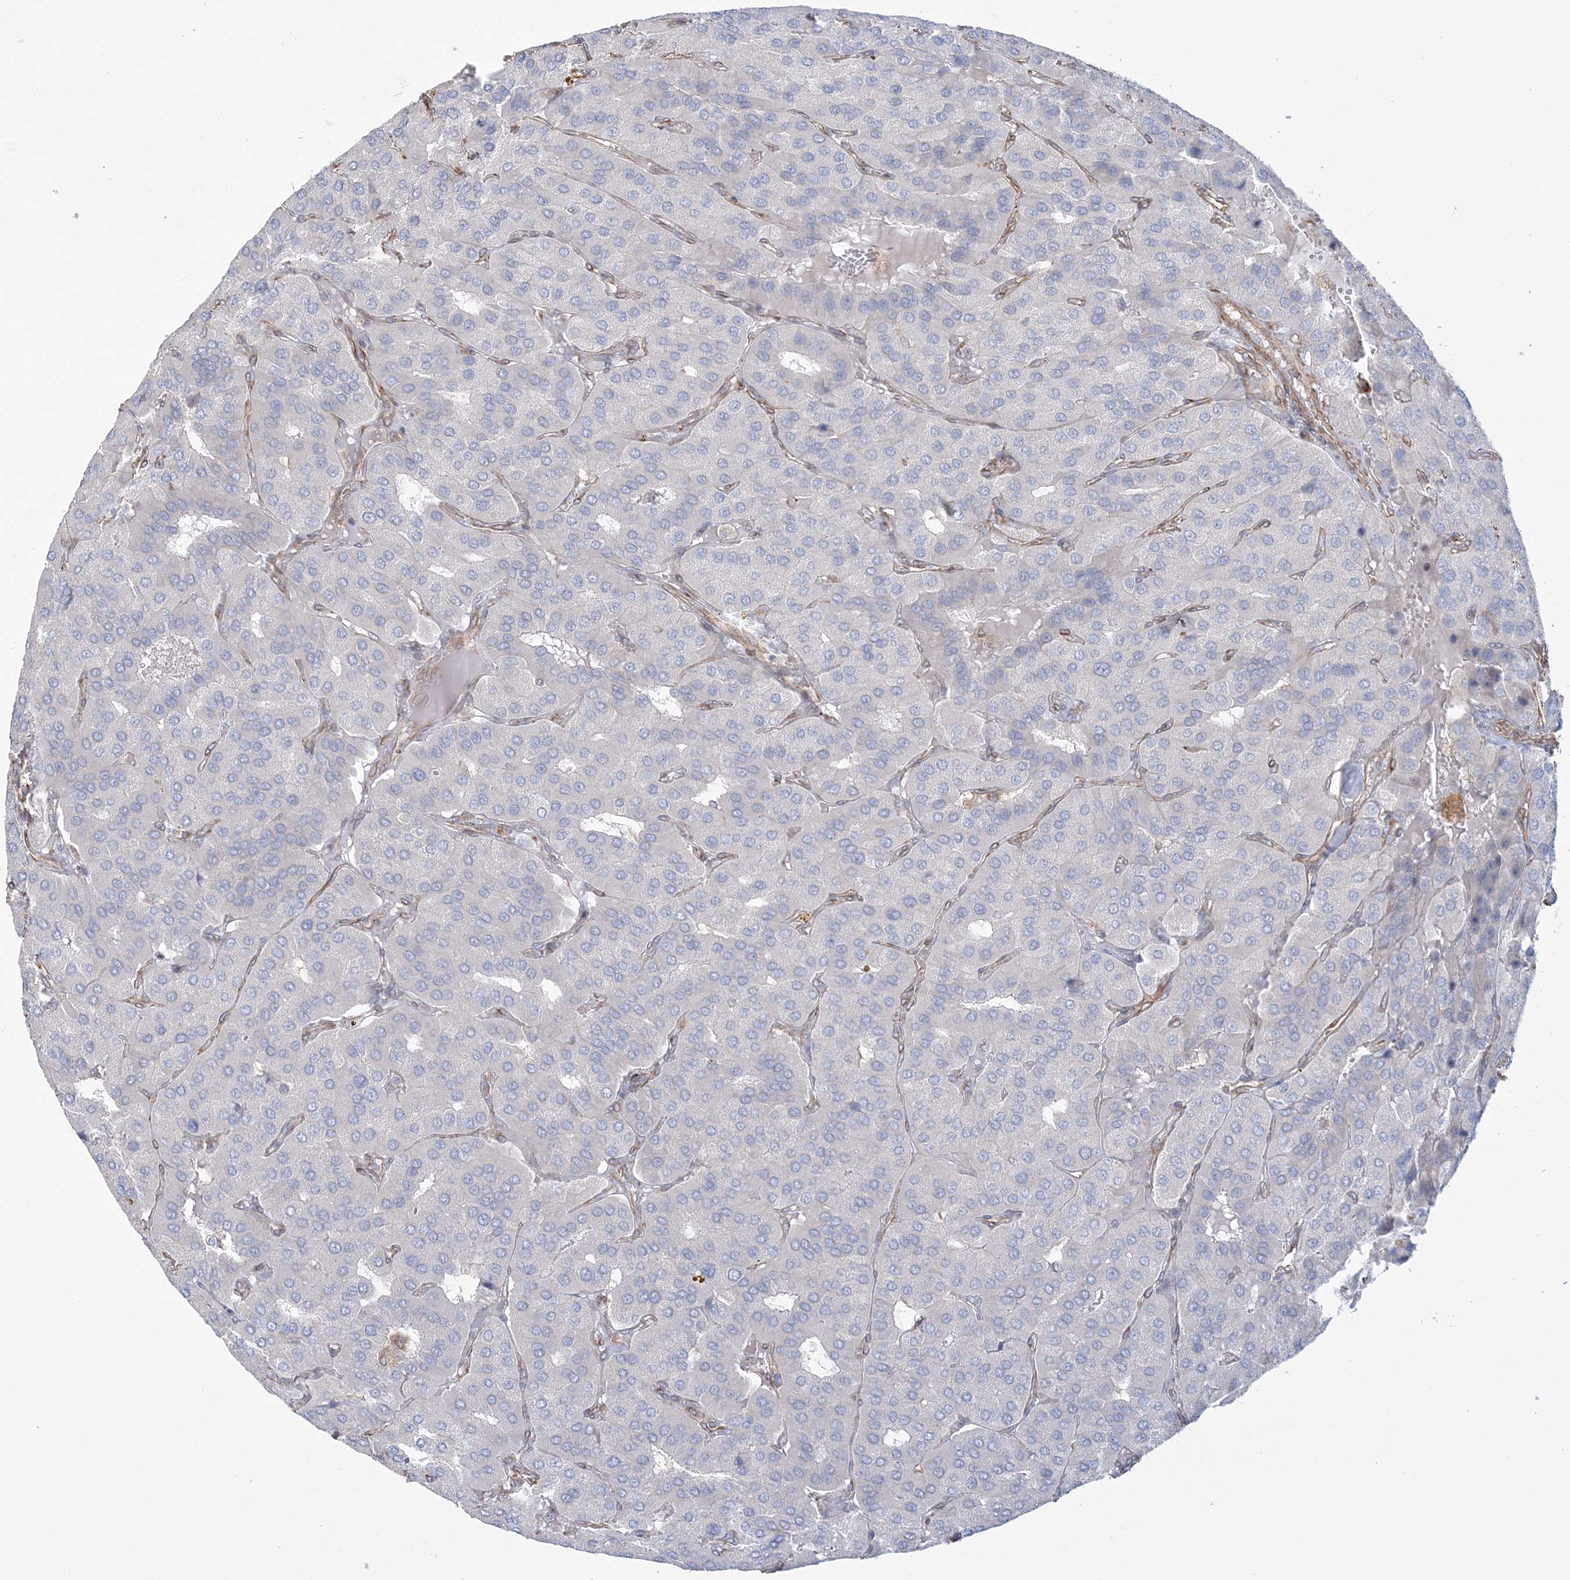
{"staining": {"intensity": "negative", "quantity": "none", "location": "none"}, "tissue": "parathyroid gland", "cell_type": "Glandular cells", "image_type": "normal", "snomed": [{"axis": "morphology", "description": "Normal tissue, NOS"}, {"axis": "morphology", "description": "Adenoma, NOS"}, {"axis": "topography", "description": "Parathyroid gland"}], "caption": "Parathyroid gland stained for a protein using IHC reveals no positivity glandular cells.", "gene": "ZNF821", "patient": {"sex": "female", "age": 86}}